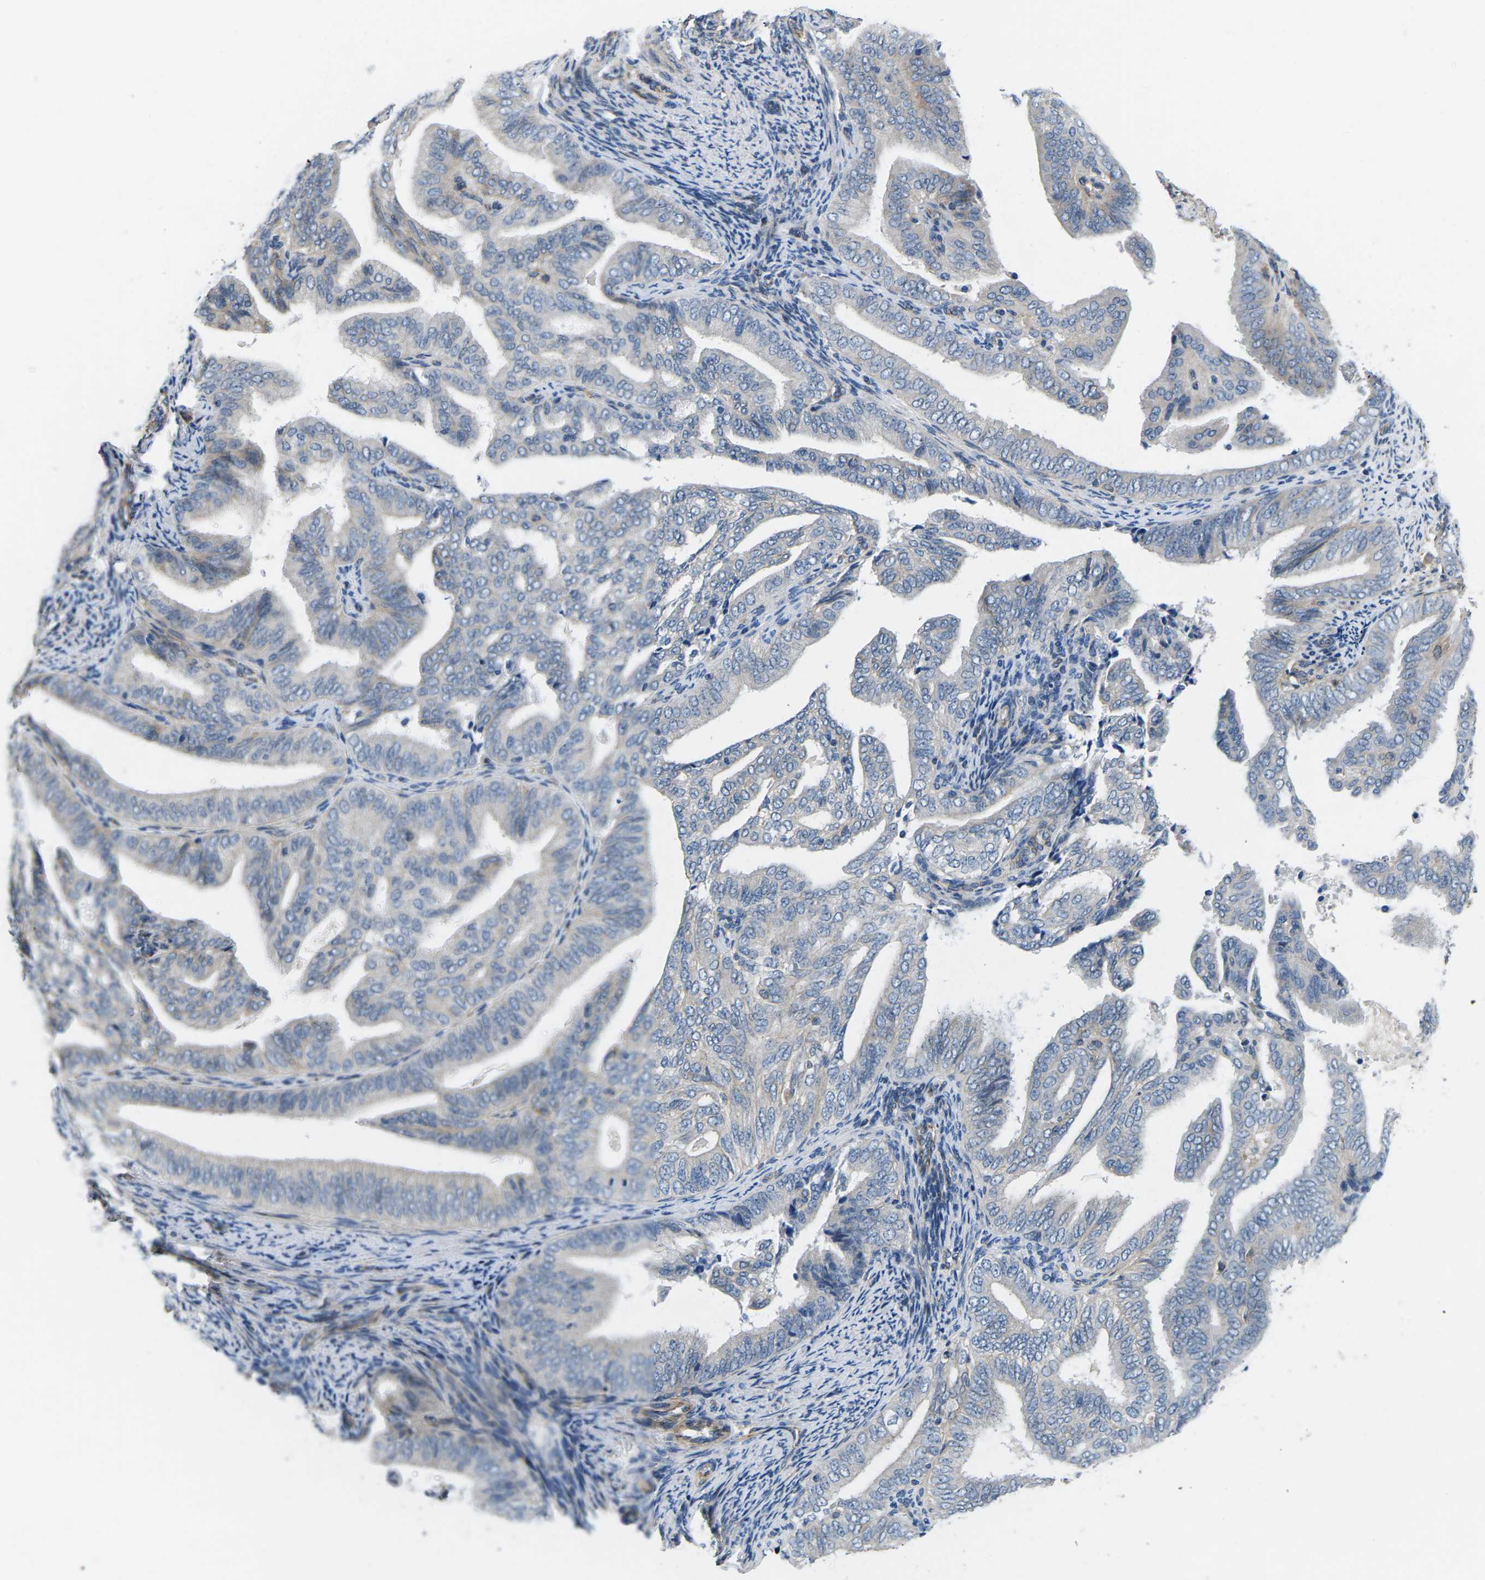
{"staining": {"intensity": "weak", "quantity": "25%-75%", "location": "cytoplasmic/membranous"}, "tissue": "endometrial cancer", "cell_type": "Tumor cells", "image_type": "cancer", "snomed": [{"axis": "morphology", "description": "Adenocarcinoma, NOS"}, {"axis": "topography", "description": "Endometrium"}], "caption": "A low amount of weak cytoplasmic/membranous positivity is appreciated in about 25%-75% of tumor cells in endometrial cancer (adenocarcinoma) tissue. The staining is performed using DAB (3,3'-diaminobenzidine) brown chromogen to label protein expression. The nuclei are counter-stained blue using hematoxylin.", "gene": "CTNND1", "patient": {"sex": "female", "age": 58}}